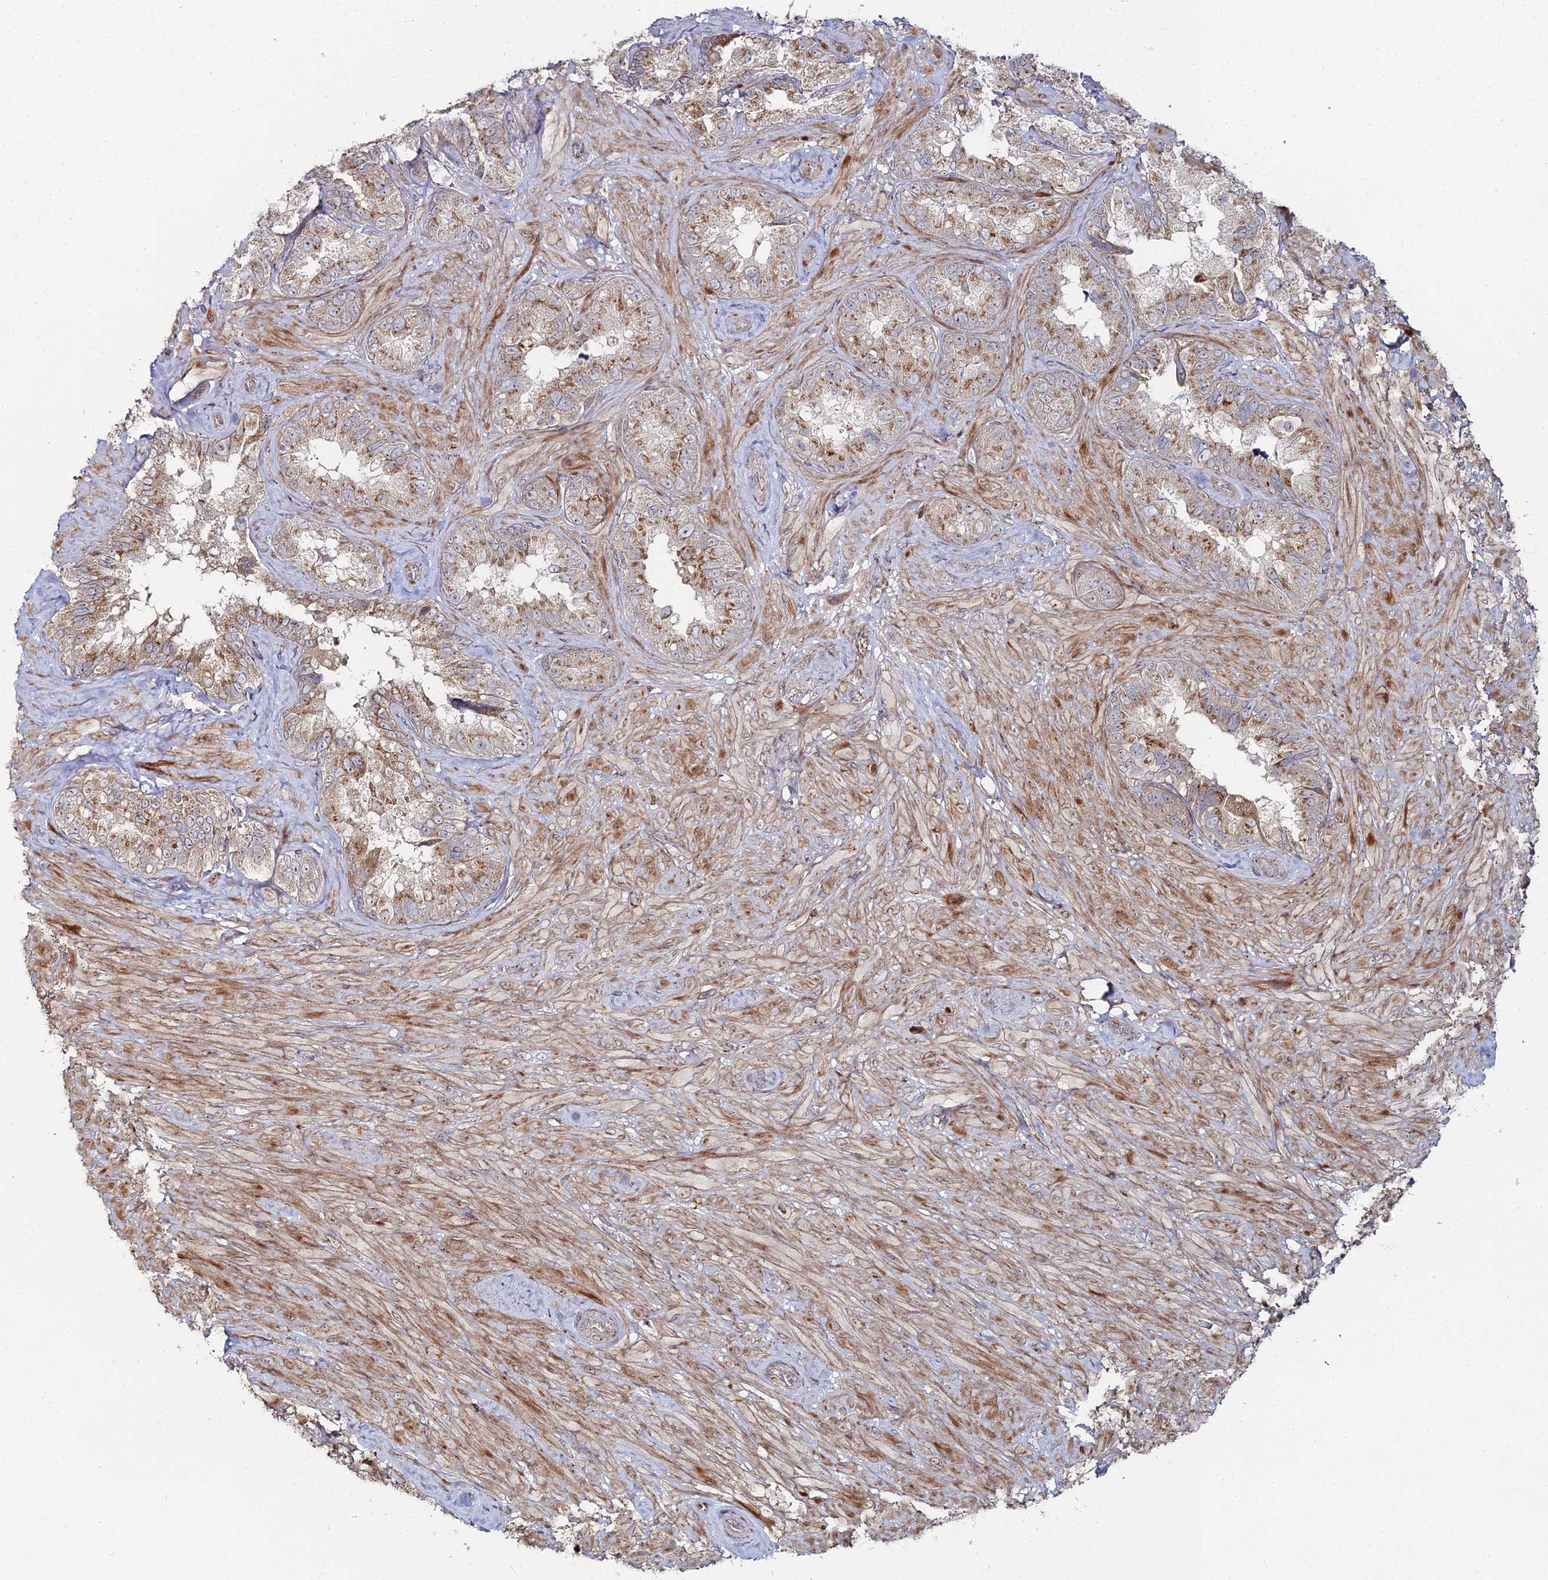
{"staining": {"intensity": "moderate", "quantity": "25%-75%", "location": "cytoplasmic/membranous"}, "tissue": "seminal vesicle", "cell_type": "Glandular cells", "image_type": "normal", "snomed": [{"axis": "morphology", "description": "Normal tissue, NOS"}, {"axis": "topography", "description": "Seminal veicle"}, {"axis": "topography", "description": "Peripheral nerve tissue"}], "caption": "A brown stain shows moderate cytoplasmic/membranous positivity of a protein in glandular cells of benign seminal vesicle. The staining was performed using DAB (3,3'-diaminobenzidine) to visualize the protein expression in brown, while the nuclei were stained in blue with hematoxylin (Magnification: 20x).", "gene": "SGMS1", "patient": {"sex": "male", "age": 67}}